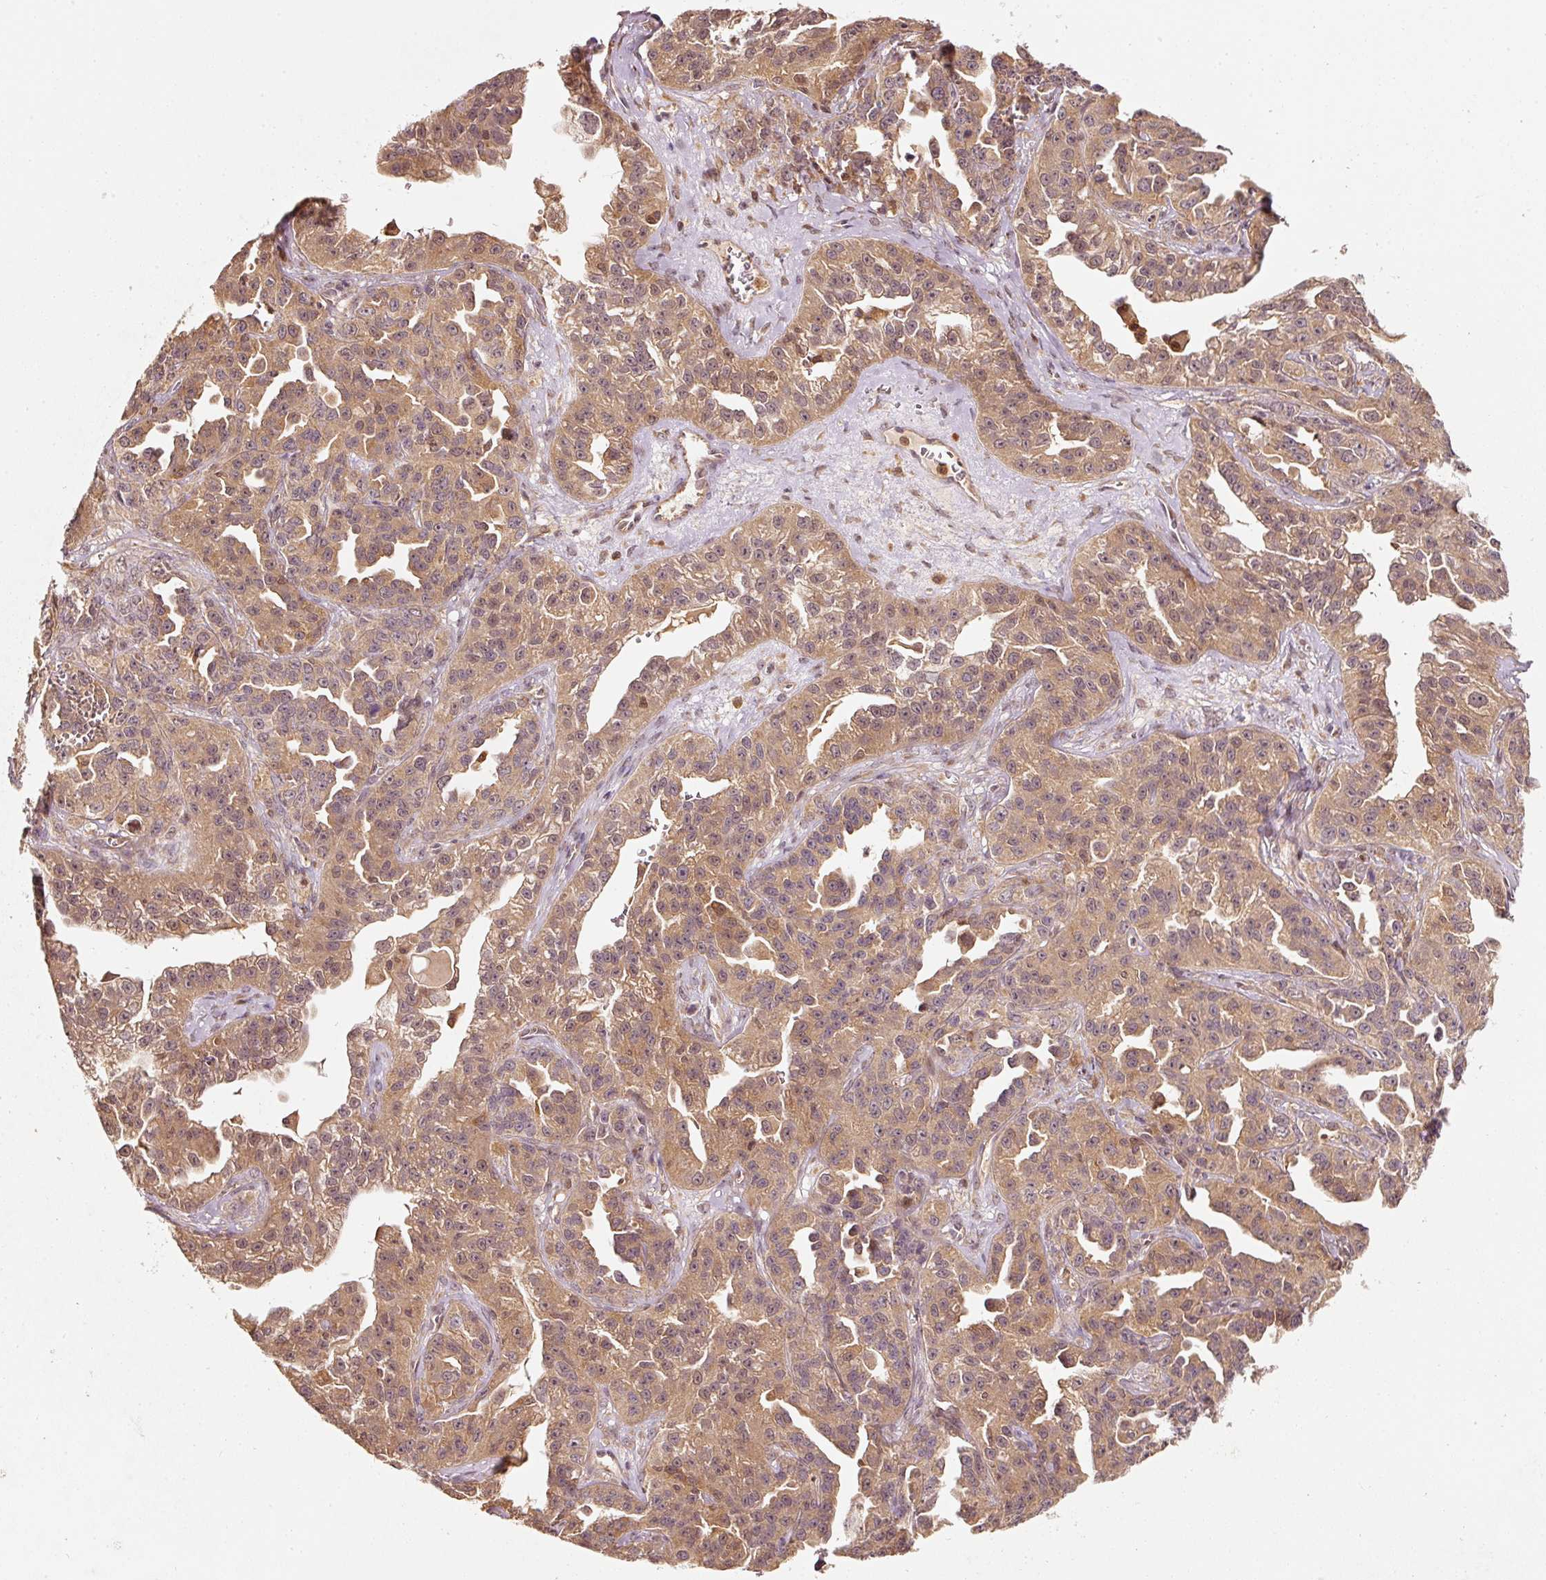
{"staining": {"intensity": "moderate", "quantity": ">75%", "location": "cytoplasmic/membranous"}, "tissue": "ovarian cancer", "cell_type": "Tumor cells", "image_type": "cancer", "snomed": [{"axis": "morphology", "description": "Cystadenocarcinoma, serous, NOS"}, {"axis": "topography", "description": "Ovary"}], "caption": "This is a photomicrograph of immunohistochemistry (IHC) staining of ovarian serous cystadenocarcinoma, which shows moderate expression in the cytoplasmic/membranous of tumor cells.", "gene": "RRAS2", "patient": {"sex": "female", "age": 75}}